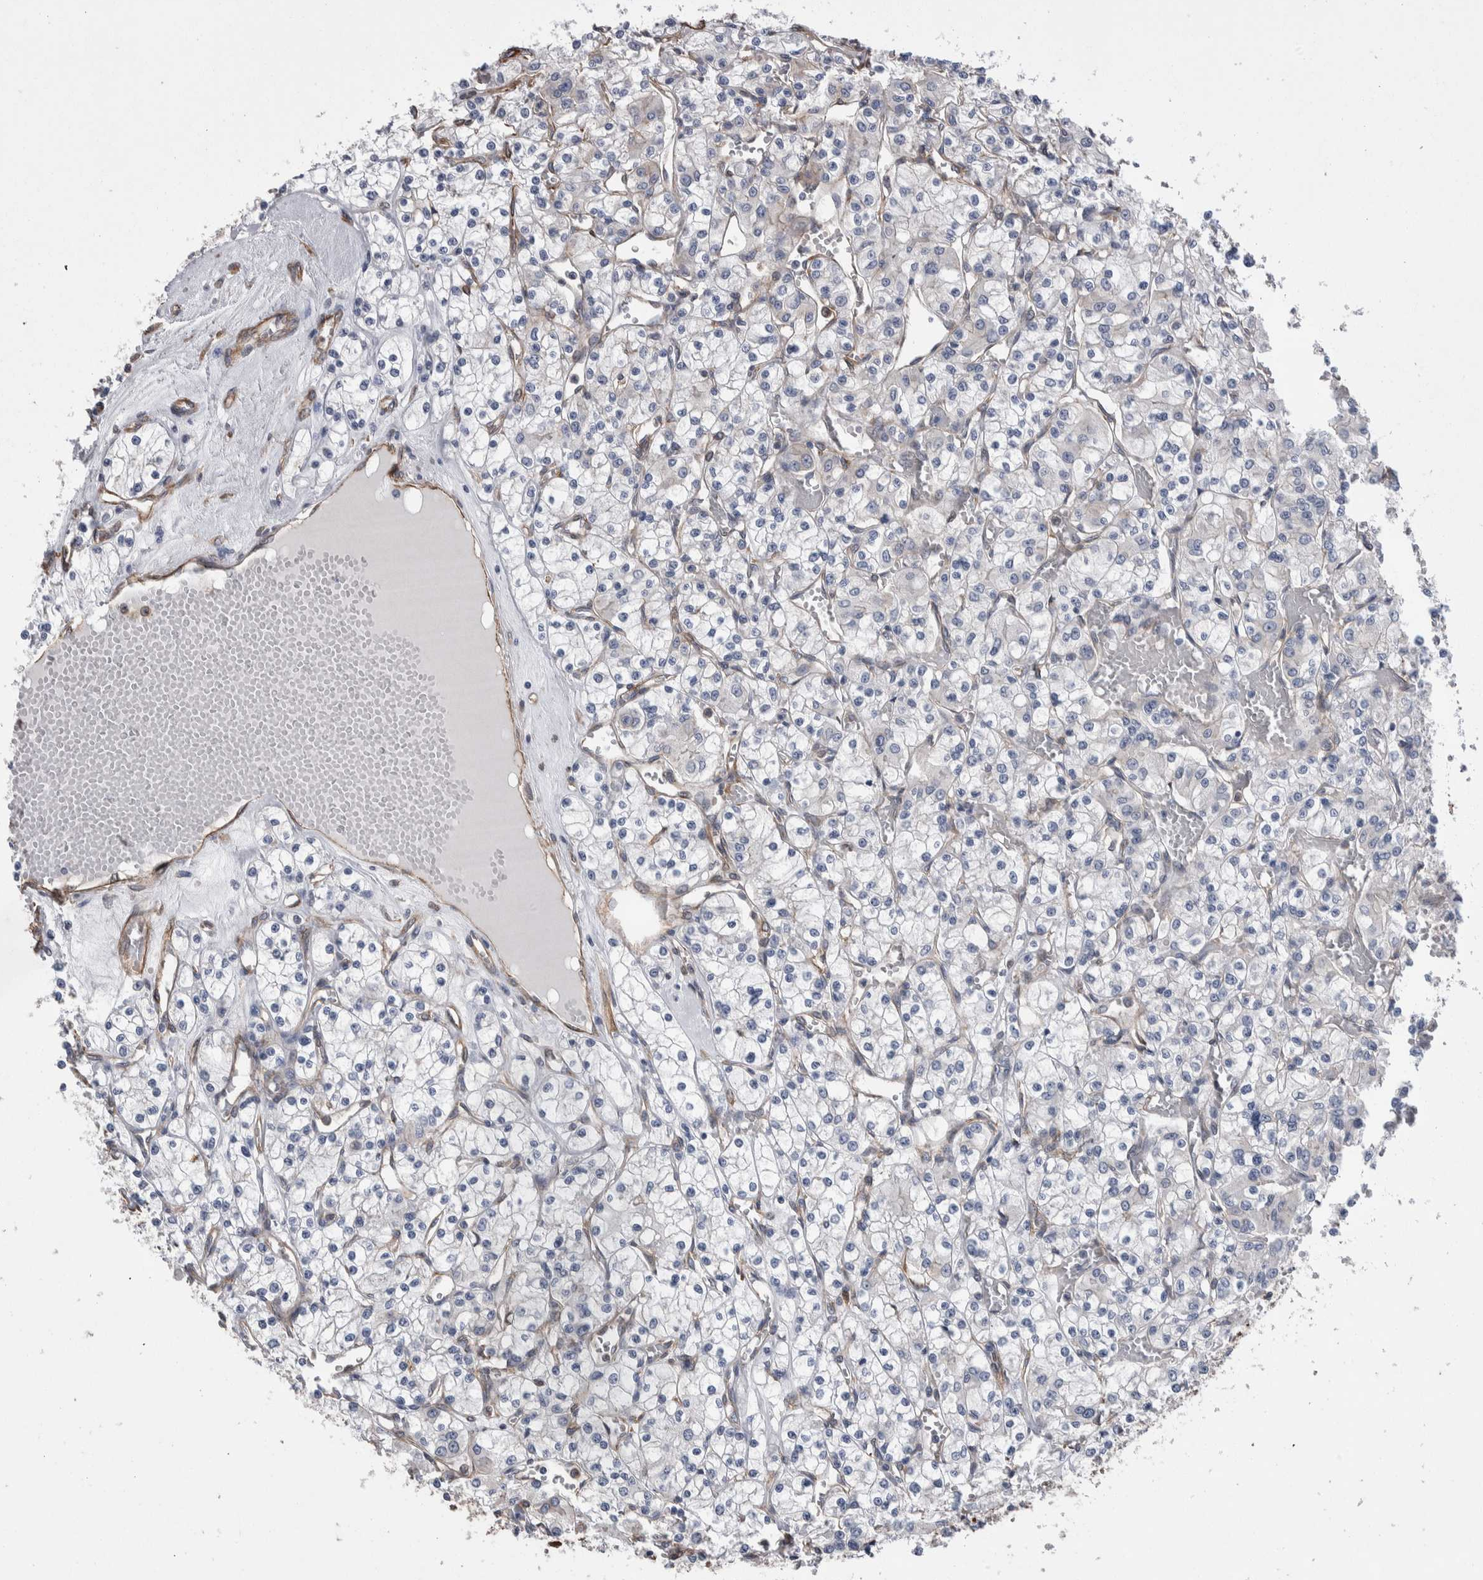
{"staining": {"intensity": "negative", "quantity": "none", "location": "none"}, "tissue": "renal cancer", "cell_type": "Tumor cells", "image_type": "cancer", "snomed": [{"axis": "morphology", "description": "Adenocarcinoma, NOS"}, {"axis": "topography", "description": "Kidney"}], "caption": "Immunohistochemistry (IHC) histopathology image of human renal cancer stained for a protein (brown), which reveals no staining in tumor cells.", "gene": "KIF12", "patient": {"sex": "female", "age": 59}}